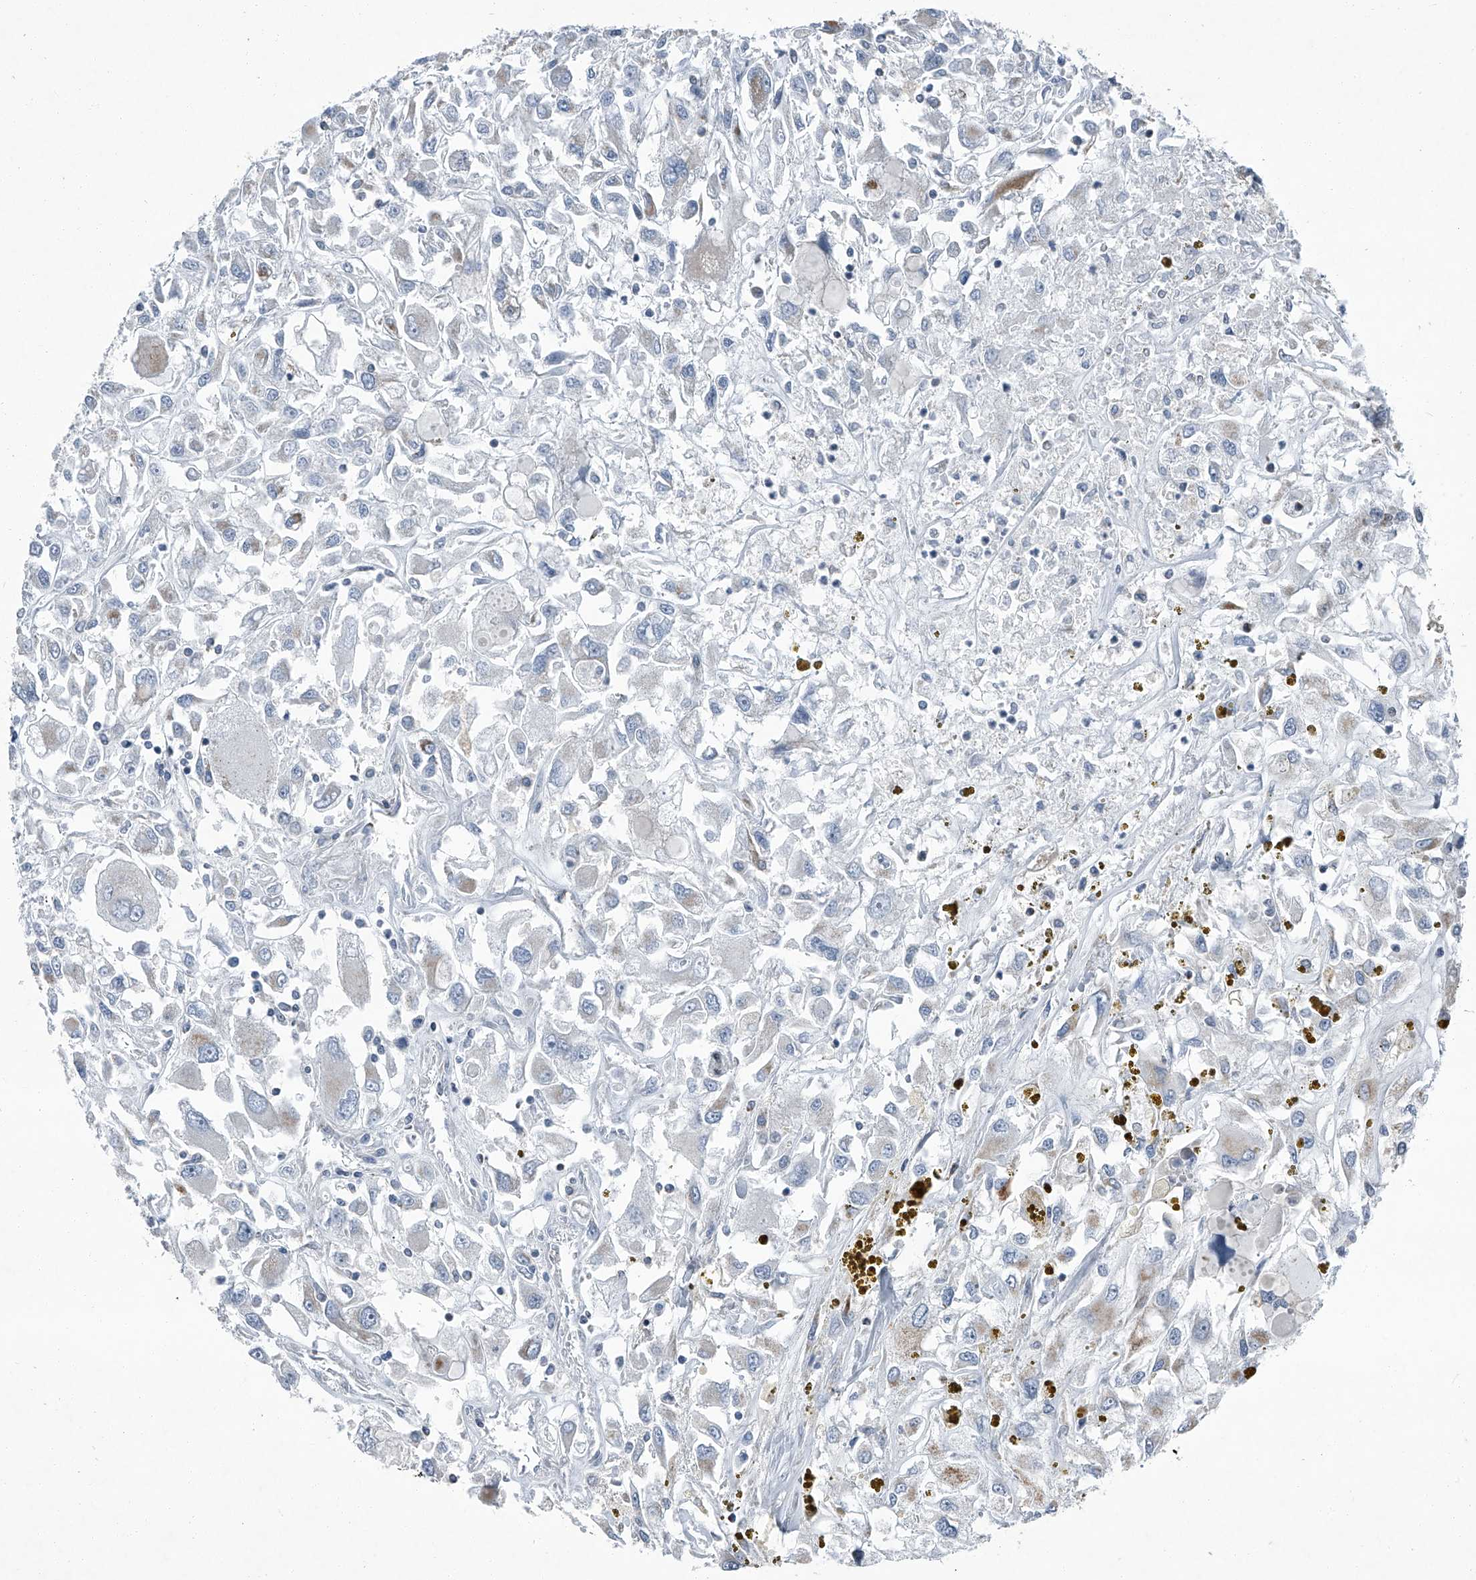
{"staining": {"intensity": "negative", "quantity": "none", "location": "none"}, "tissue": "renal cancer", "cell_type": "Tumor cells", "image_type": "cancer", "snomed": [{"axis": "morphology", "description": "Adenocarcinoma, NOS"}, {"axis": "topography", "description": "Kidney"}], "caption": "There is no significant expression in tumor cells of renal cancer (adenocarcinoma). (DAB (3,3'-diaminobenzidine) IHC, high magnification).", "gene": "CHRNA7", "patient": {"sex": "female", "age": 52}}